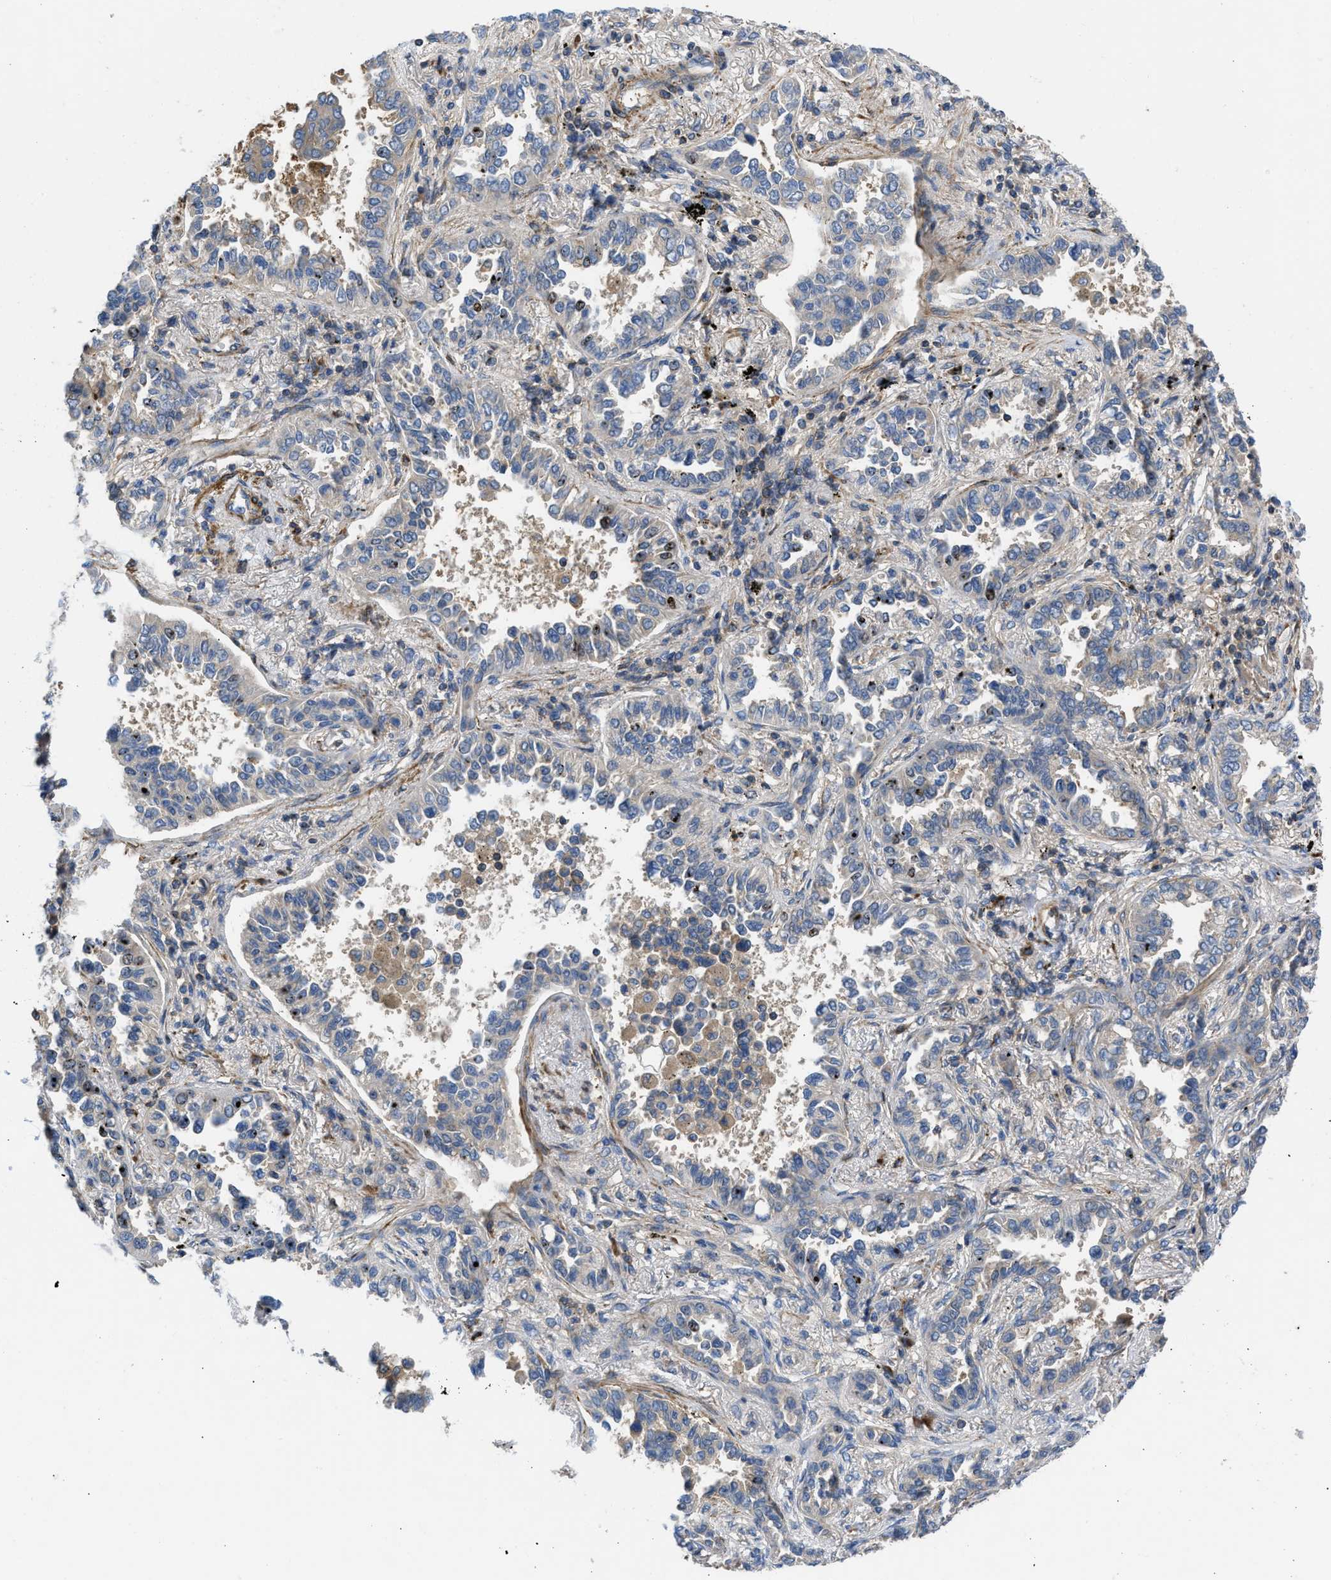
{"staining": {"intensity": "moderate", "quantity": "<25%", "location": "cytoplasmic/membranous"}, "tissue": "lung cancer", "cell_type": "Tumor cells", "image_type": "cancer", "snomed": [{"axis": "morphology", "description": "Normal tissue, NOS"}, {"axis": "morphology", "description": "Adenocarcinoma, NOS"}, {"axis": "topography", "description": "Lung"}], "caption": "Immunohistochemical staining of lung cancer displays low levels of moderate cytoplasmic/membranous positivity in approximately <25% of tumor cells. The staining is performed using DAB (3,3'-diaminobenzidine) brown chromogen to label protein expression. The nuclei are counter-stained blue using hematoxylin.", "gene": "CHKB", "patient": {"sex": "male", "age": 59}}